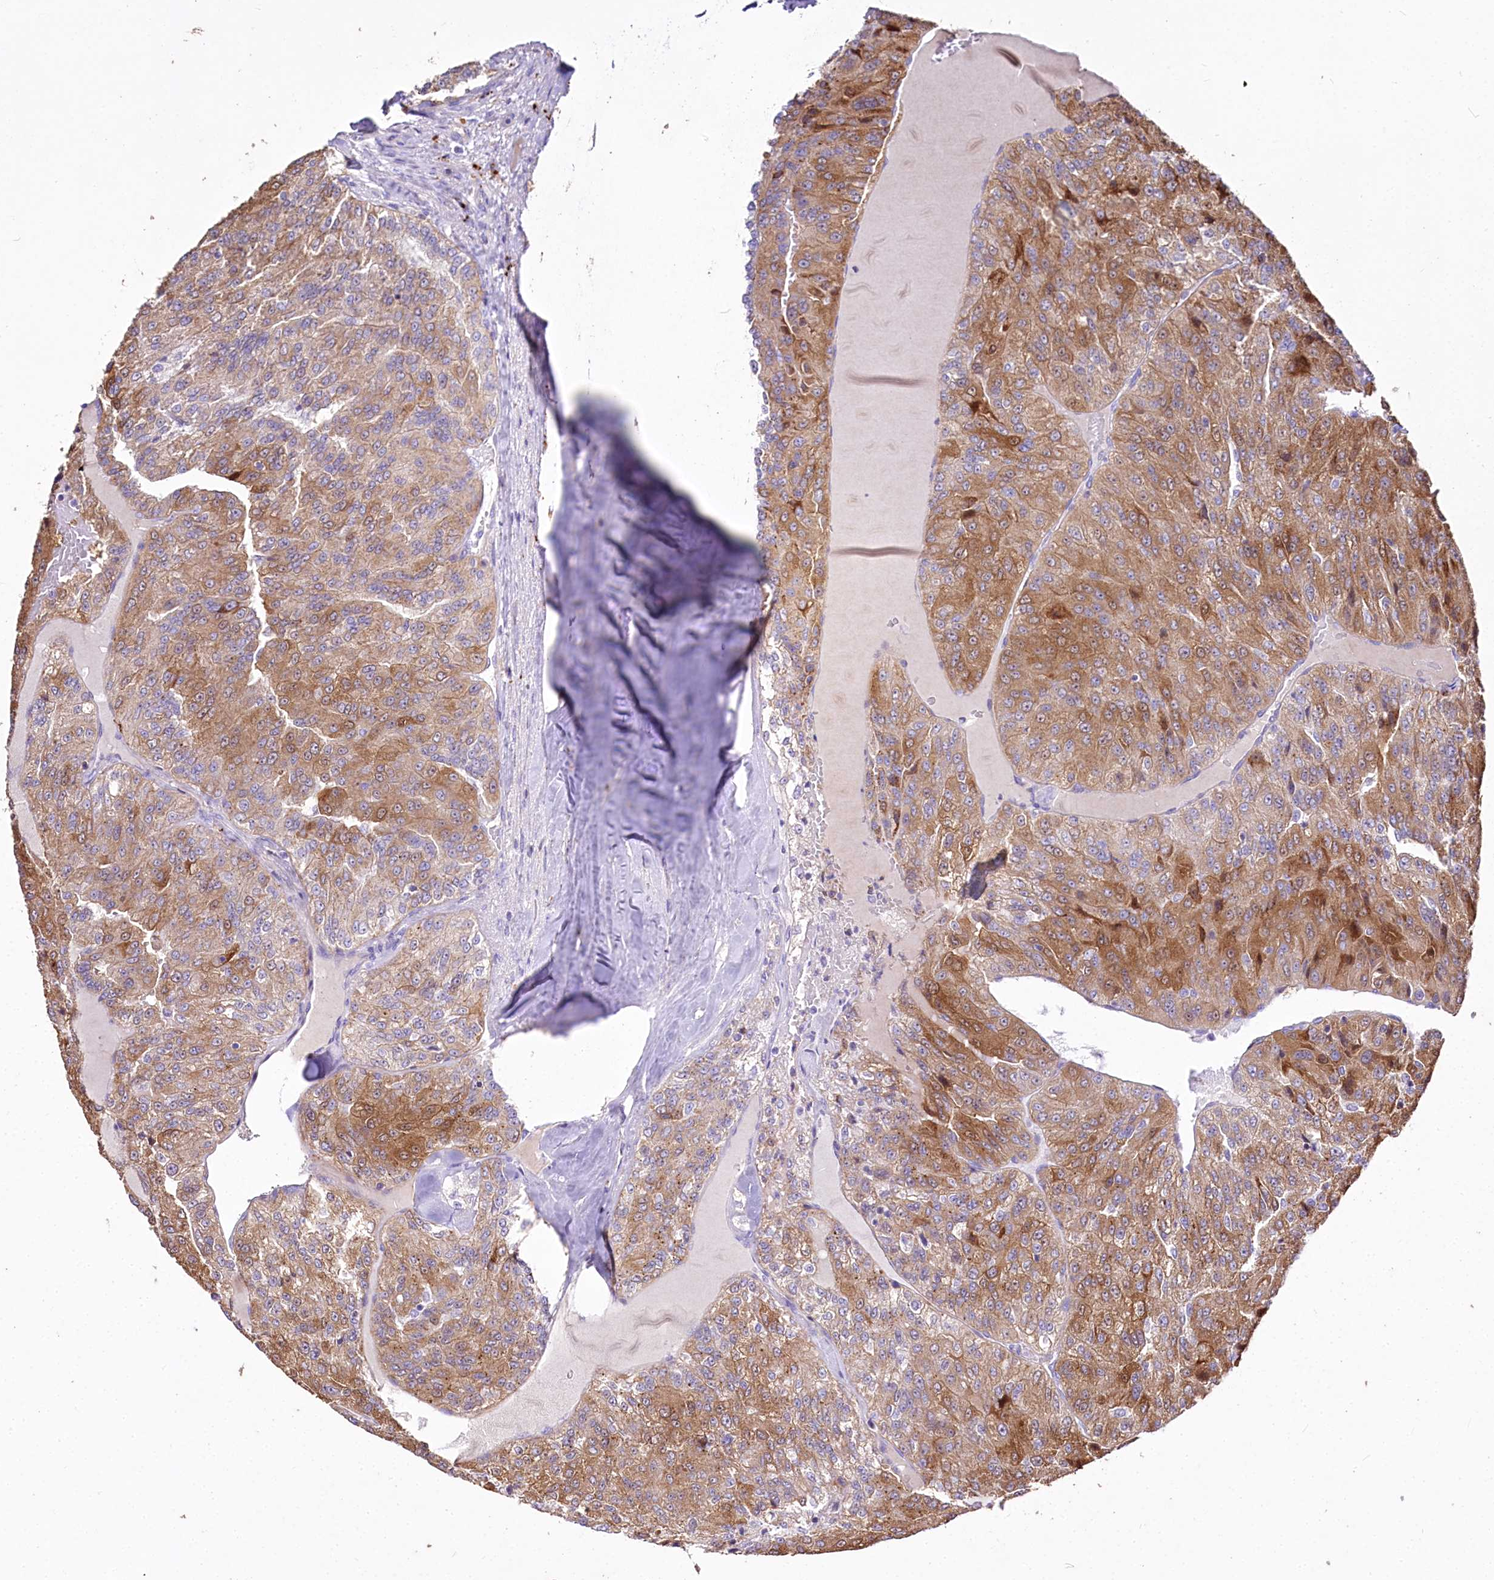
{"staining": {"intensity": "moderate", "quantity": ">75%", "location": "cytoplasmic/membranous"}, "tissue": "renal cancer", "cell_type": "Tumor cells", "image_type": "cancer", "snomed": [{"axis": "morphology", "description": "Adenocarcinoma, NOS"}, {"axis": "topography", "description": "Kidney"}], "caption": "Brown immunohistochemical staining in renal cancer reveals moderate cytoplasmic/membranous positivity in approximately >75% of tumor cells. The staining was performed using DAB to visualize the protein expression in brown, while the nuclei were stained in blue with hematoxylin (Magnification: 20x).", "gene": "PTER", "patient": {"sex": "female", "age": 63}}